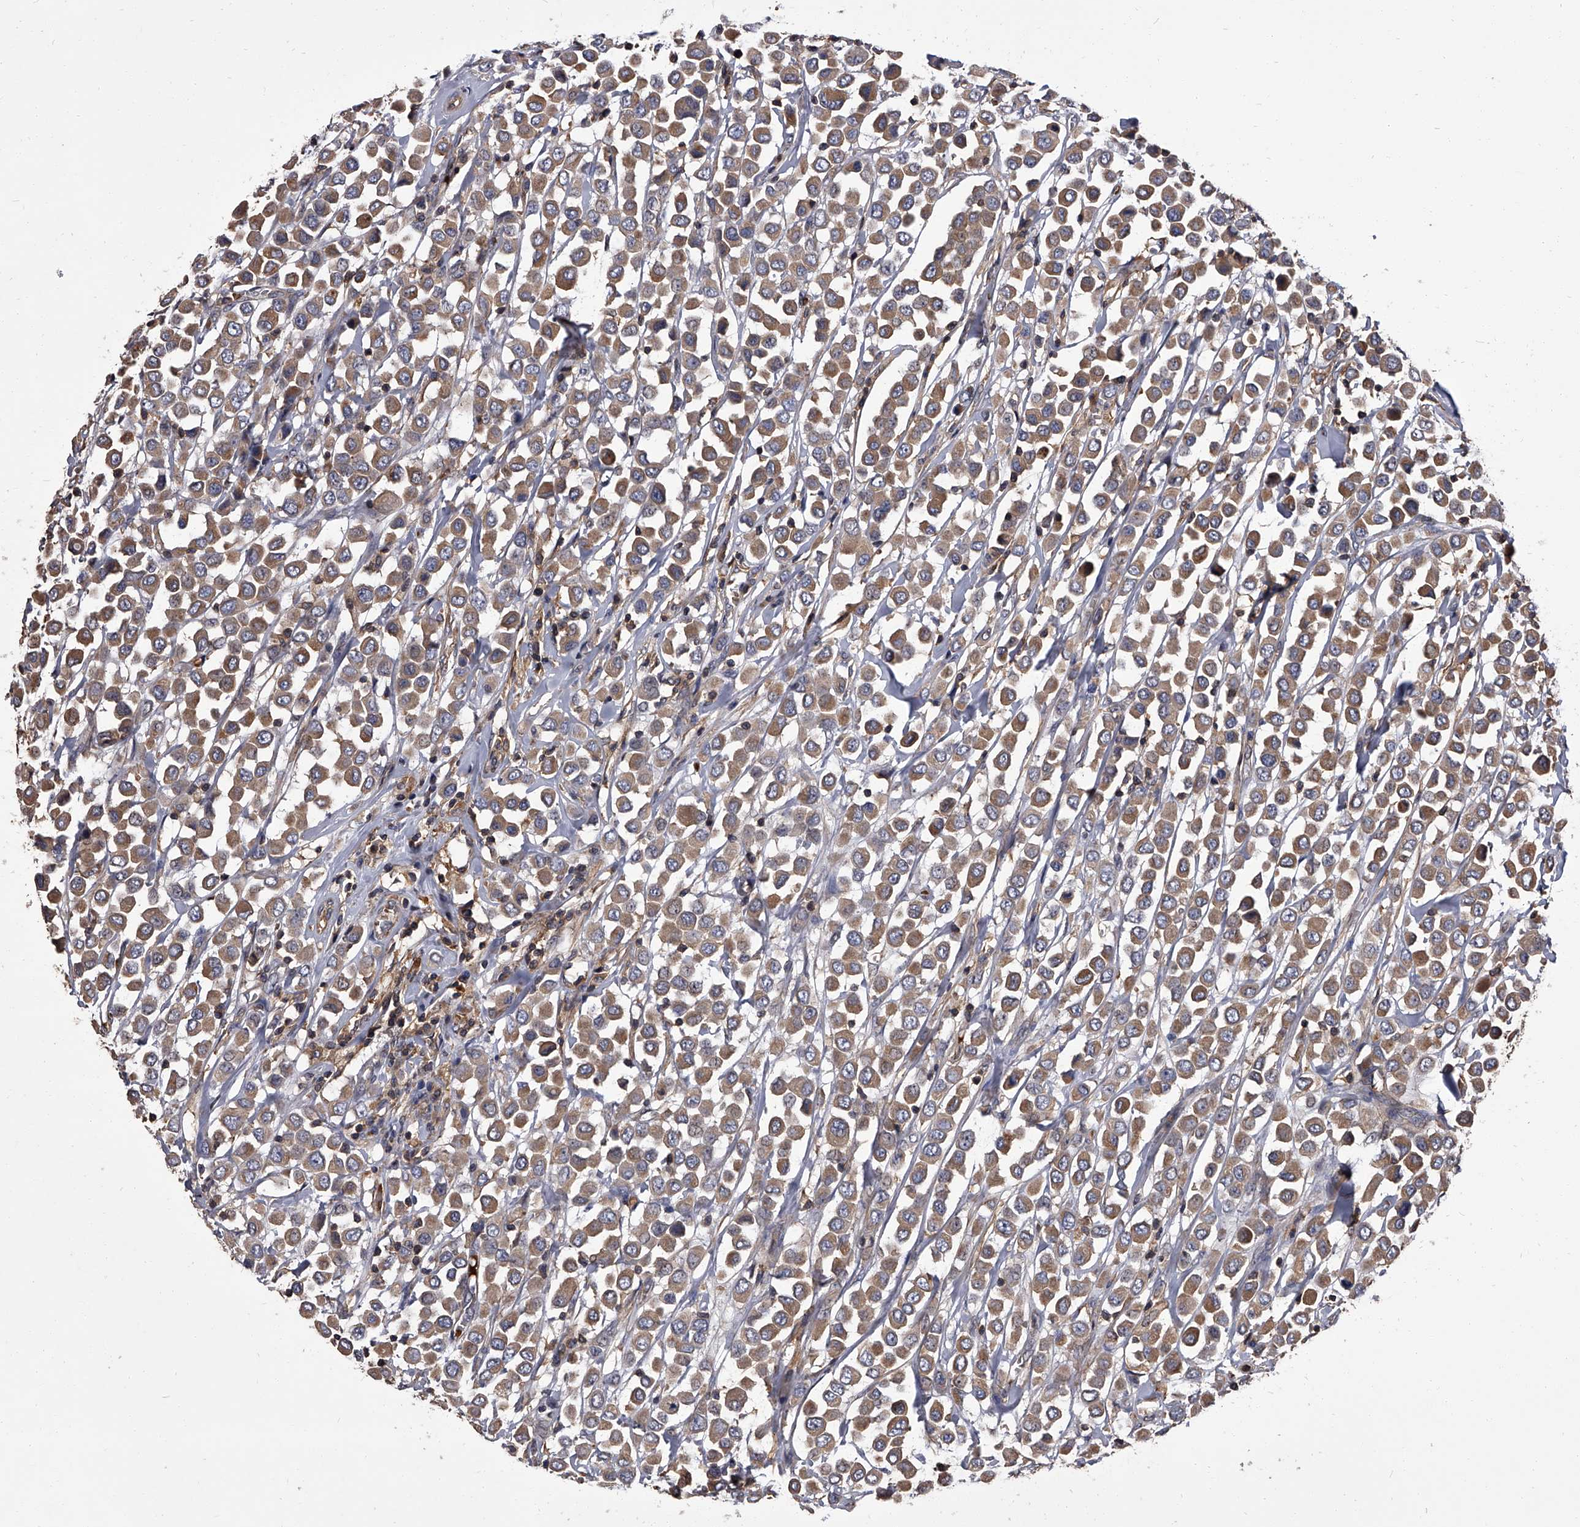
{"staining": {"intensity": "moderate", "quantity": ">75%", "location": "cytoplasmic/membranous"}, "tissue": "breast cancer", "cell_type": "Tumor cells", "image_type": "cancer", "snomed": [{"axis": "morphology", "description": "Duct carcinoma"}, {"axis": "topography", "description": "Breast"}], "caption": "Breast infiltrating ductal carcinoma stained with immunohistochemistry (IHC) shows moderate cytoplasmic/membranous expression in approximately >75% of tumor cells.", "gene": "STK36", "patient": {"sex": "female", "age": 61}}